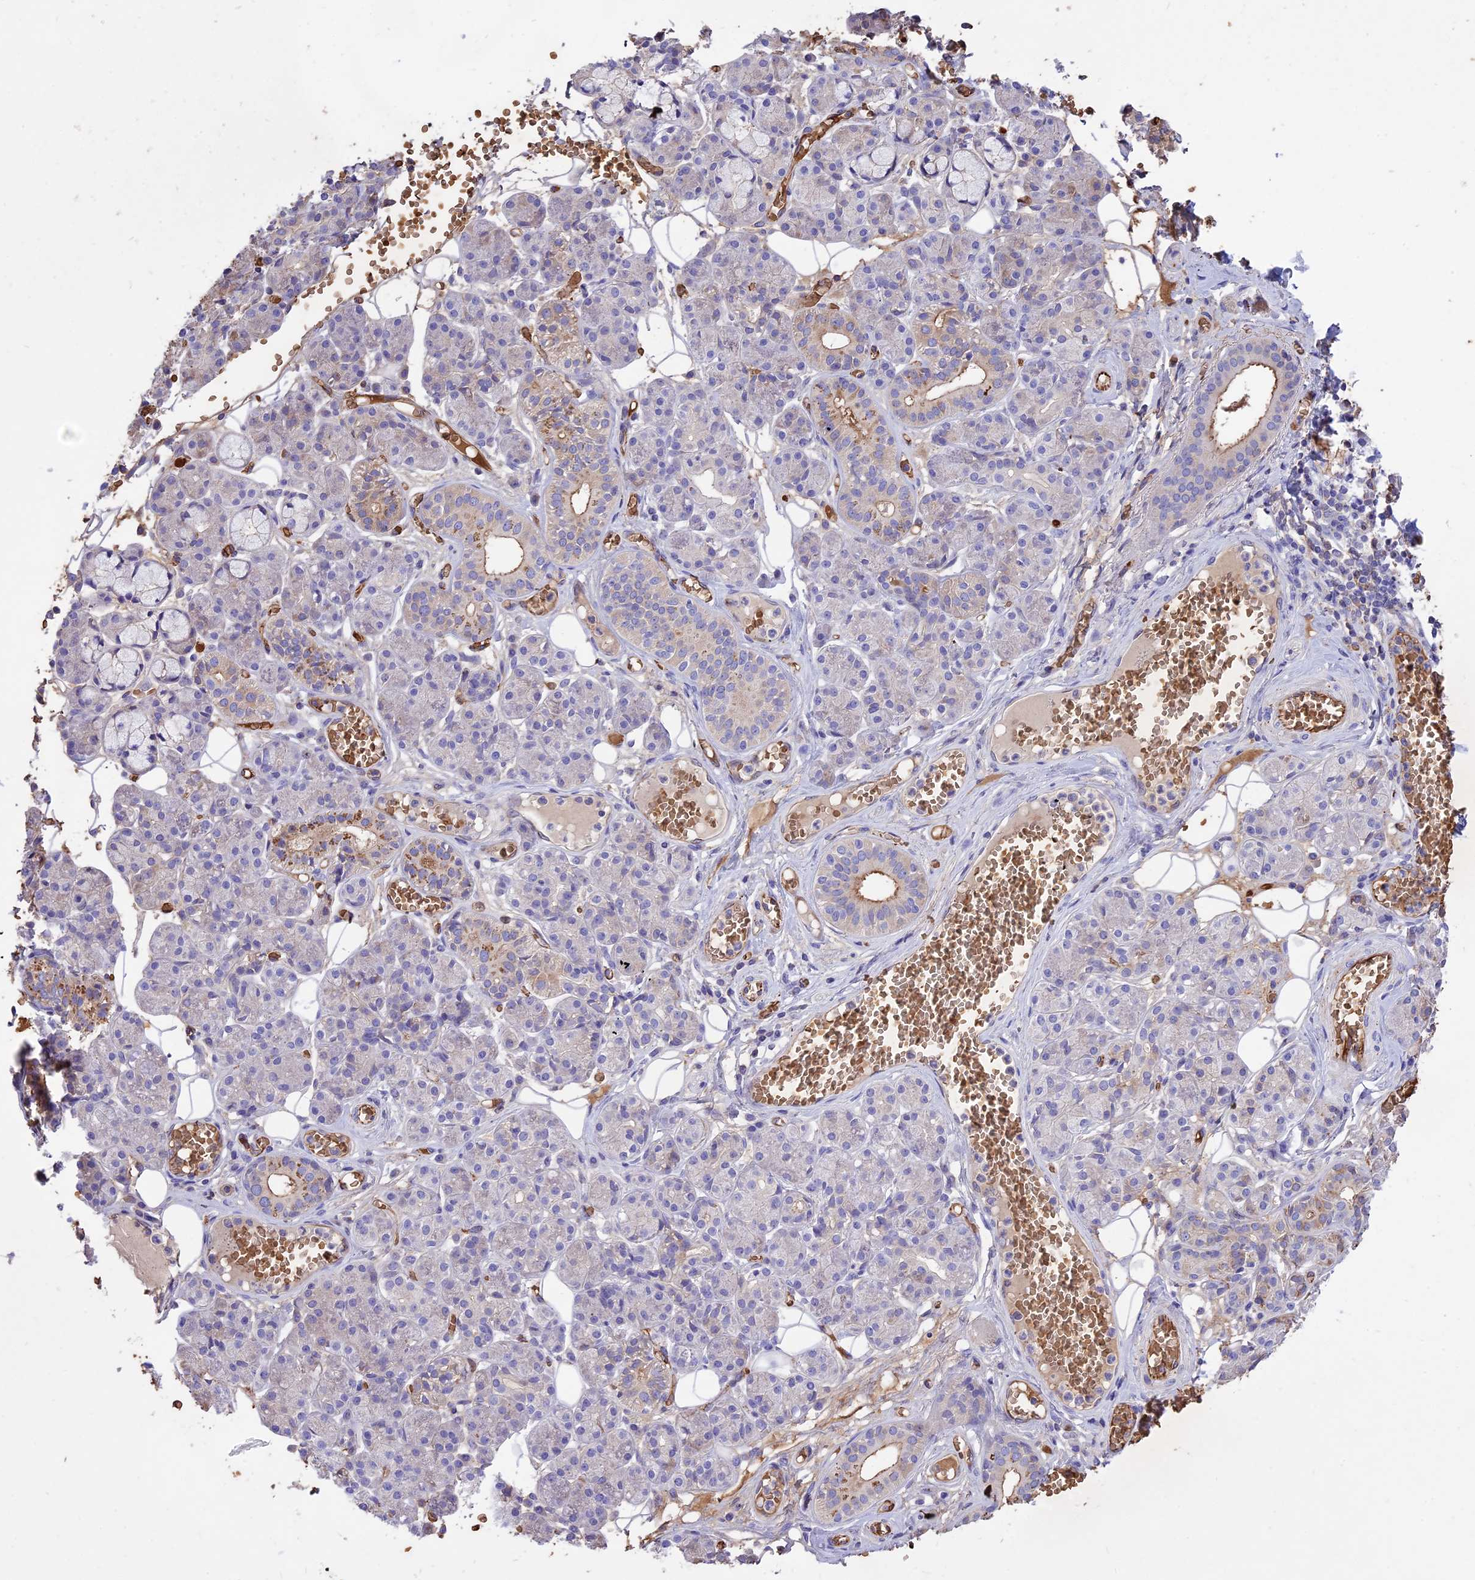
{"staining": {"intensity": "moderate", "quantity": "<25%", "location": "cytoplasmic/membranous"}, "tissue": "salivary gland", "cell_type": "Glandular cells", "image_type": "normal", "snomed": [{"axis": "morphology", "description": "Normal tissue, NOS"}, {"axis": "topography", "description": "Salivary gland"}], "caption": "IHC image of unremarkable human salivary gland stained for a protein (brown), which shows low levels of moderate cytoplasmic/membranous staining in about <25% of glandular cells.", "gene": "TTC4", "patient": {"sex": "male", "age": 63}}